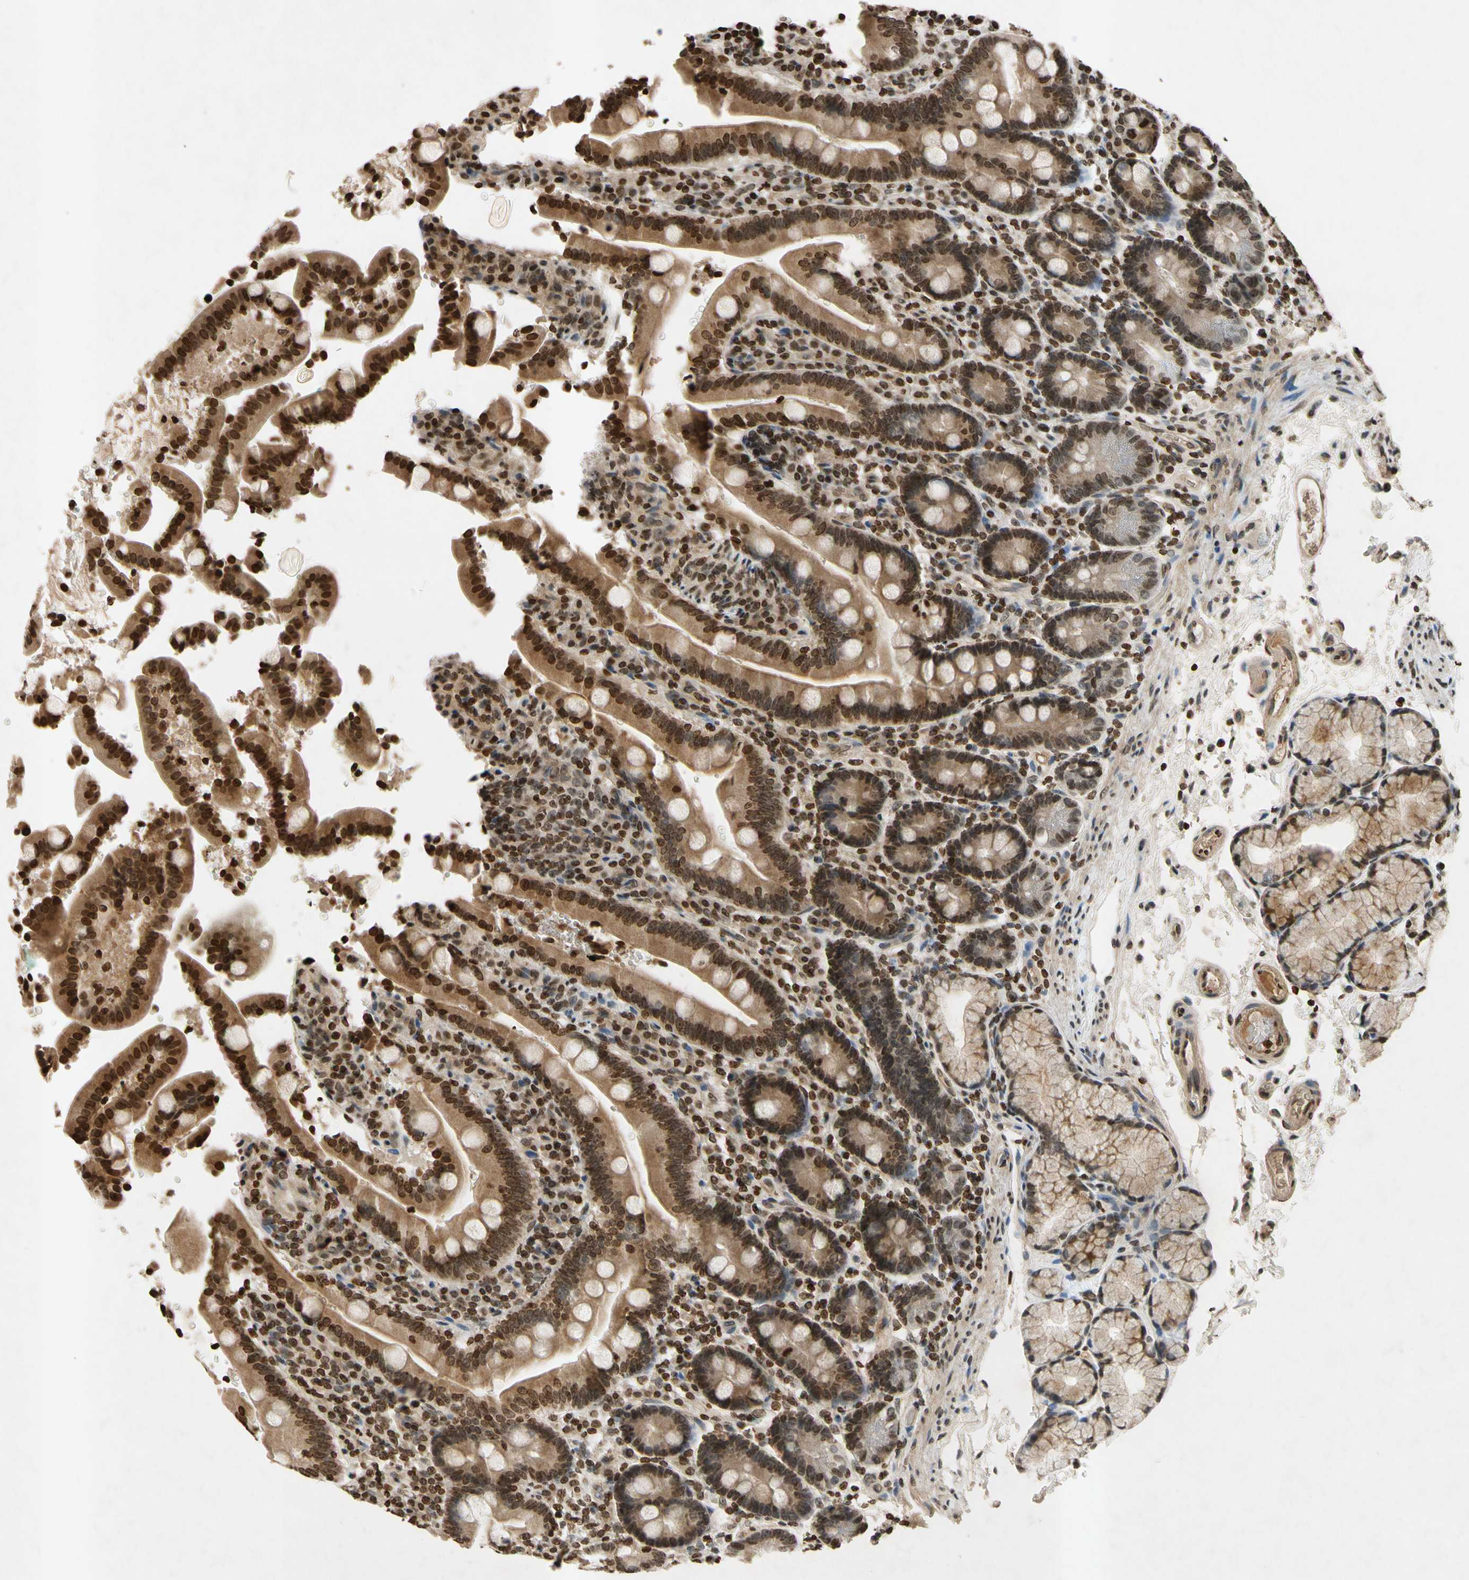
{"staining": {"intensity": "moderate", "quantity": ">75%", "location": "cytoplasmic/membranous,nuclear"}, "tissue": "duodenum", "cell_type": "Glandular cells", "image_type": "normal", "snomed": [{"axis": "morphology", "description": "Normal tissue, NOS"}, {"axis": "topography", "description": "Small intestine, NOS"}], "caption": "This image demonstrates immunohistochemistry staining of unremarkable human duodenum, with medium moderate cytoplasmic/membranous,nuclear positivity in about >75% of glandular cells.", "gene": "HOXB3", "patient": {"sex": "female", "age": 71}}